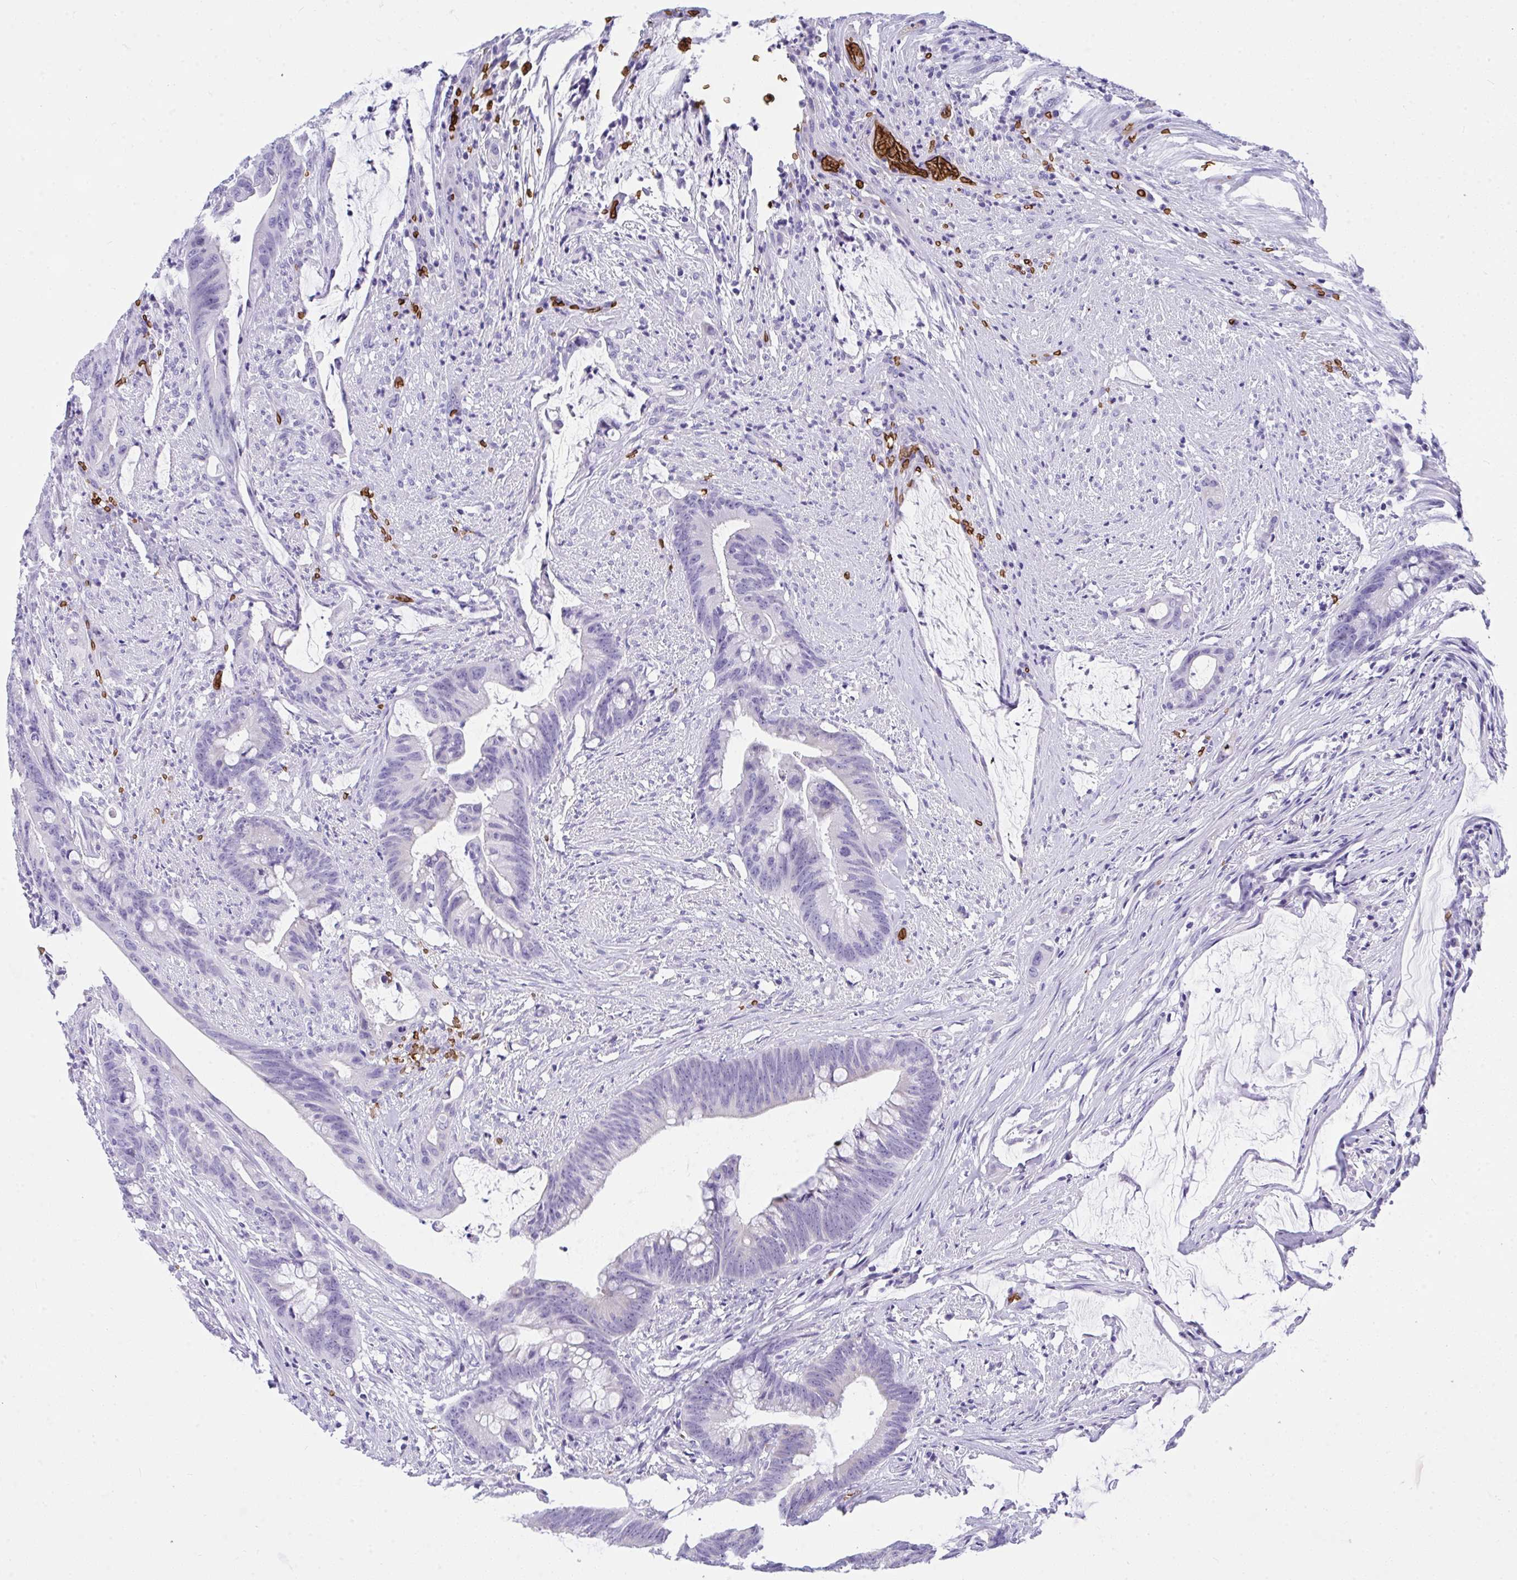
{"staining": {"intensity": "negative", "quantity": "none", "location": "none"}, "tissue": "colorectal cancer", "cell_type": "Tumor cells", "image_type": "cancer", "snomed": [{"axis": "morphology", "description": "Adenocarcinoma, NOS"}, {"axis": "topography", "description": "Colon"}], "caption": "Micrograph shows no protein expression in tumor cells of colorectal adenocarcinoma tissue.", "gene": "ANK1", "patient": {"sex": "male", "age": 62}}